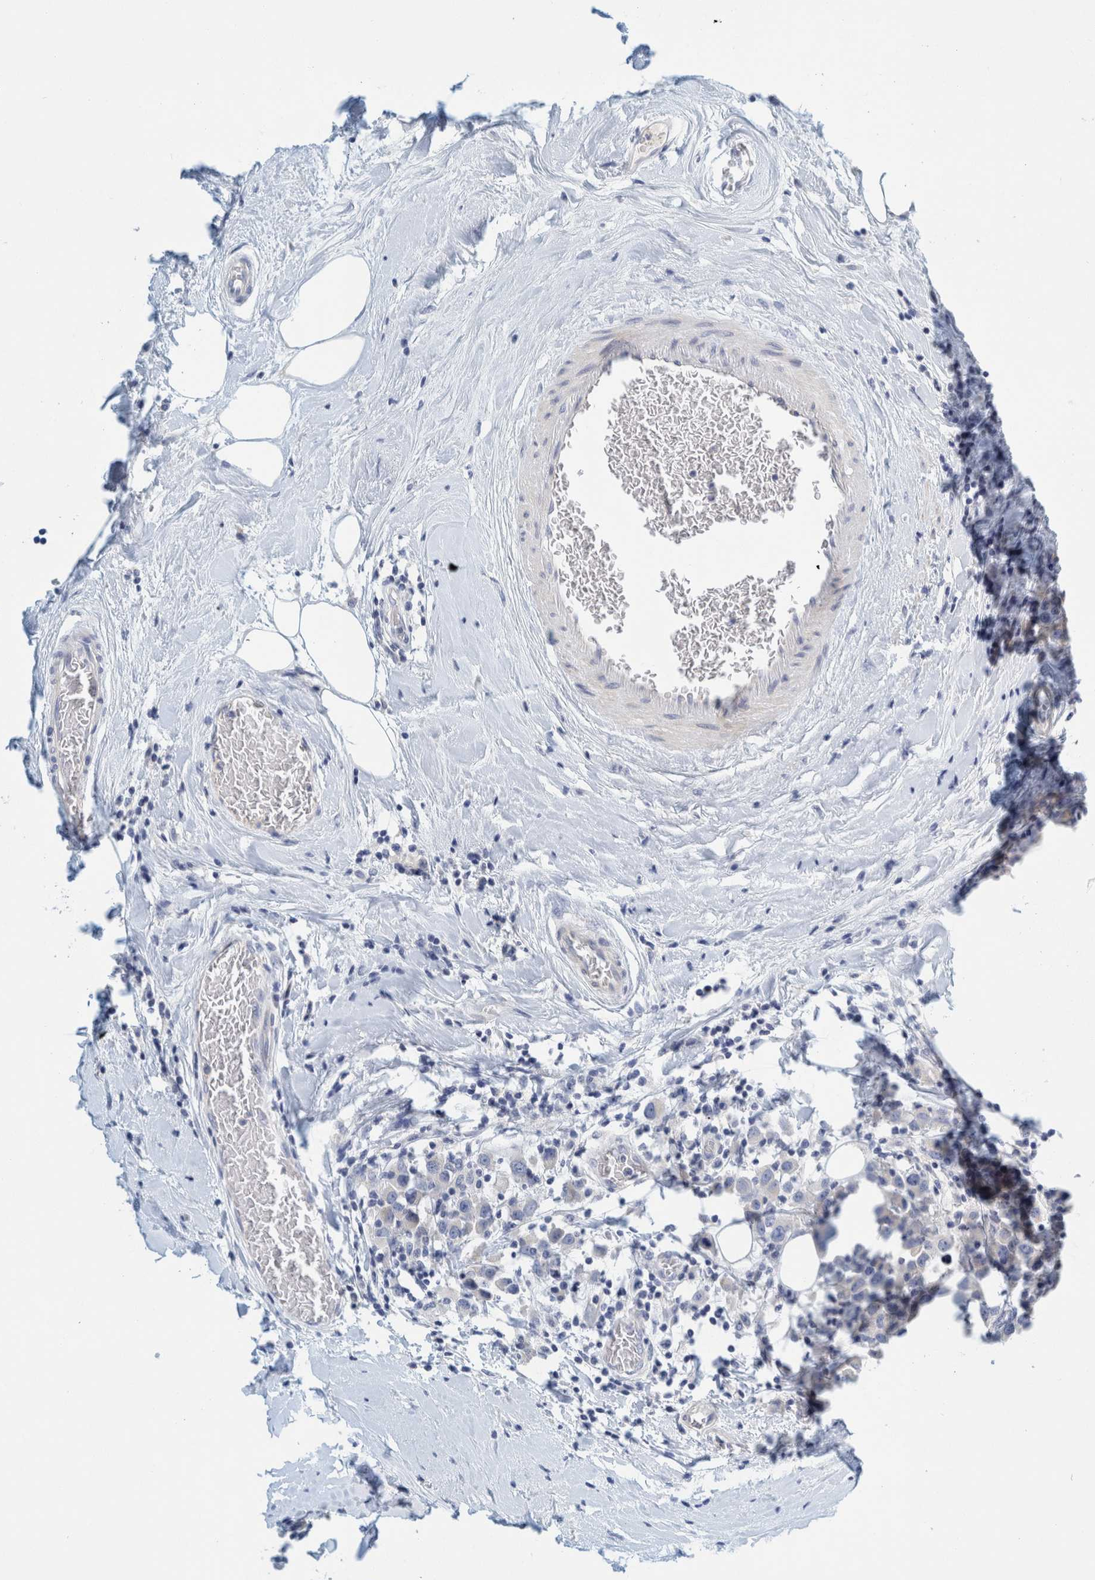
{"staining": {"intensity": "negative", "quantity": "none", "location": "none"}, "tissue": "breast cancer", "cell_type": "Tumor cells", "image_type": "cancer", "snomed": [{"axis": "morphology", "description": "Duct carcinoma"}, {"axis": "topography", "description": "Breast"}], "caption": "This is a image of IHC staining of intraductal carcinoma (breast), which shows no expression in tumor cells. (DAB IHC, high magnification).", "gene": "ZNF324B", "patient": {"sex": "female", "age": 61}}